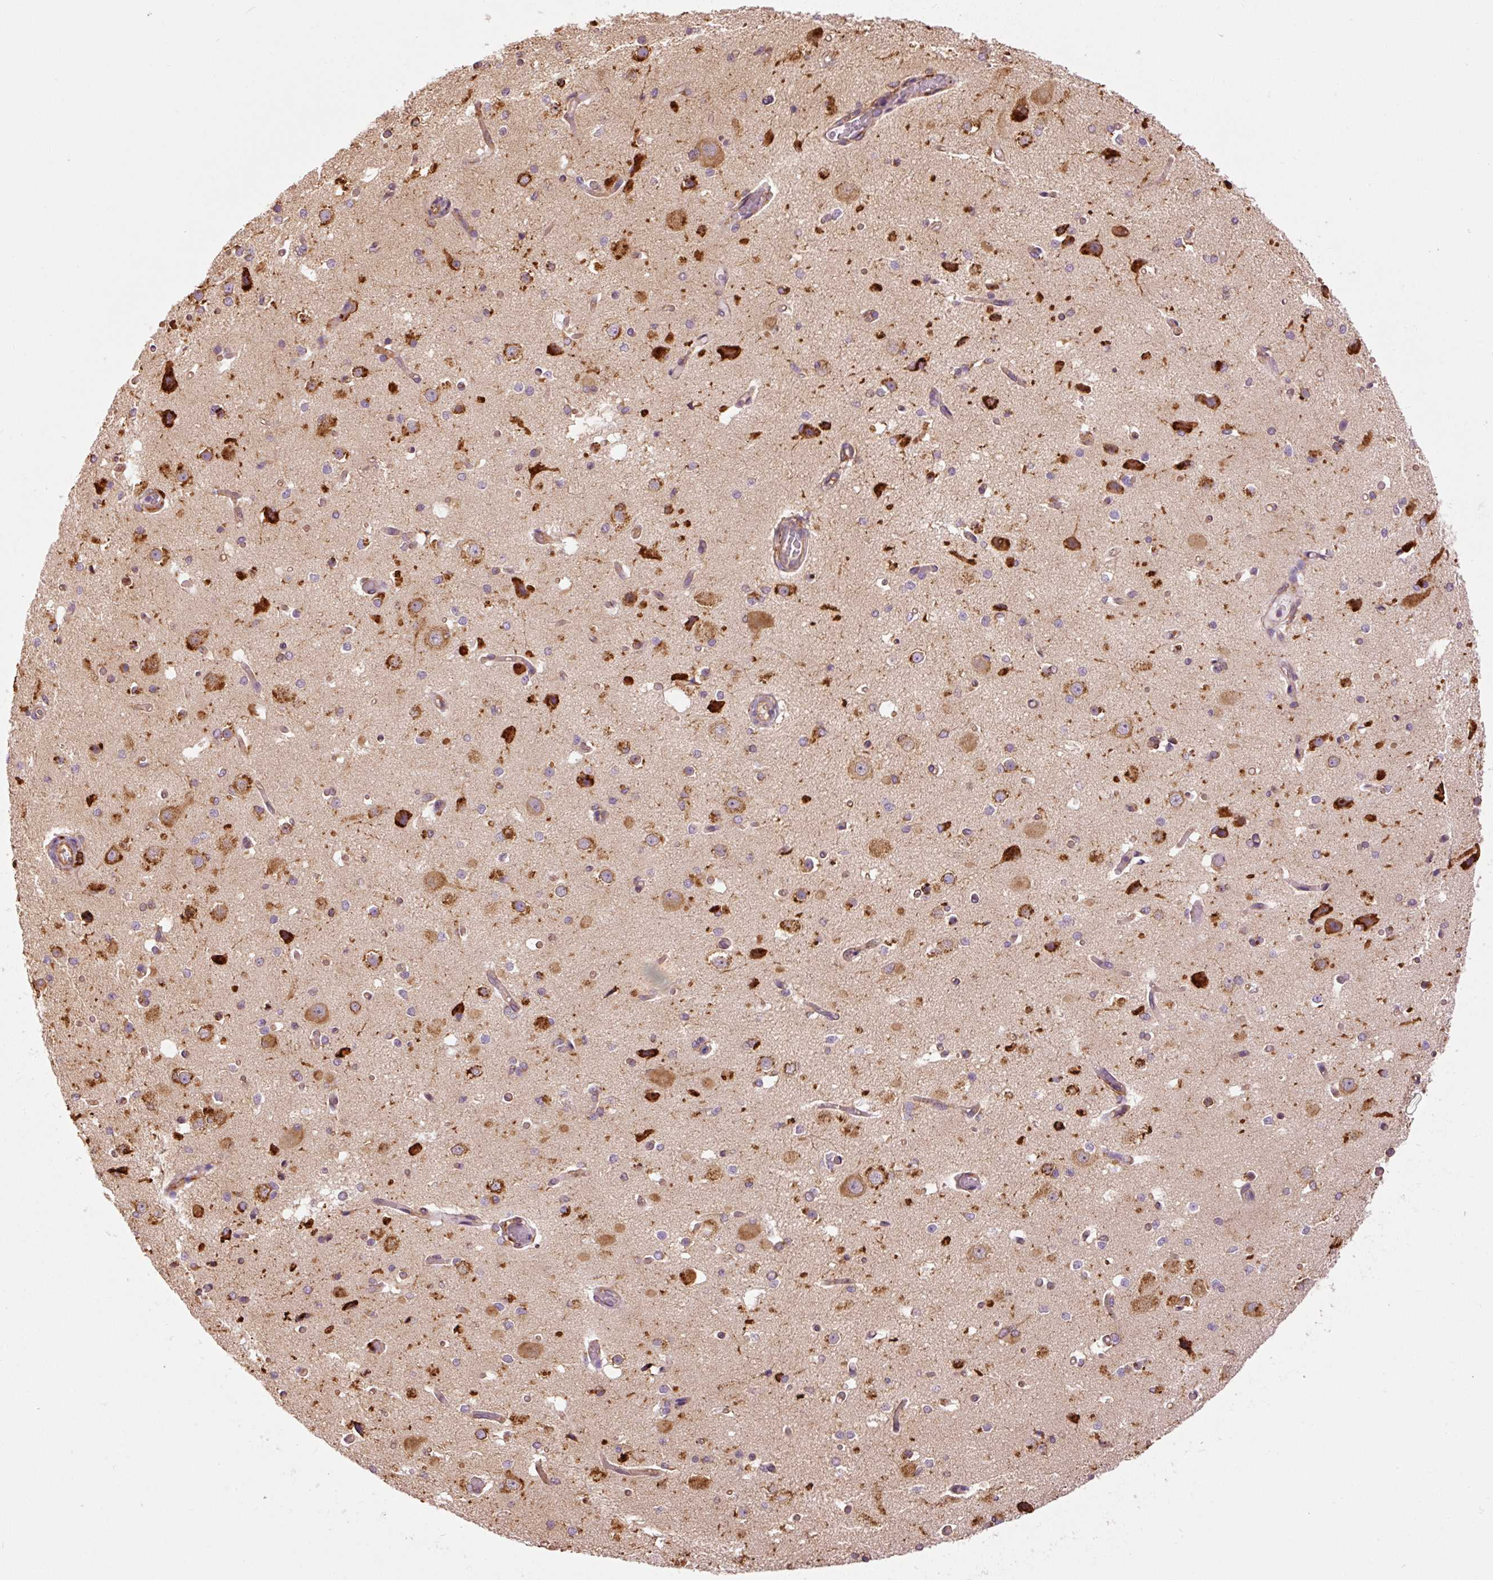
{"staining": {"intensity": "weak", "quantity": "25%-75%", "location": "cytoplasmic/membranous"}, "tissue": "cerebral cortex", "cell_type": "Endothelial cells", "image_type": "normal", "snomed": [{"axis": "morphology", "description": "Normal tissue, NOS"}, {"axis": "morphology", "description": "Inflammation, NOS"}, {"axis": "topography", "description": "Cerebral cortex"}], "caption": "Endothelial cells demonstrate low levels of weak cytoplasmic/membranous expression in about 25%-75% of cells in benign cerebral cortex. (DAB (3,3'-diaminobenzidine) IHC, brown staining for protein, blue staining for nuclei).", "gene": "ENSG00000256500", "patient": {"sex": "male", "age": 6}}